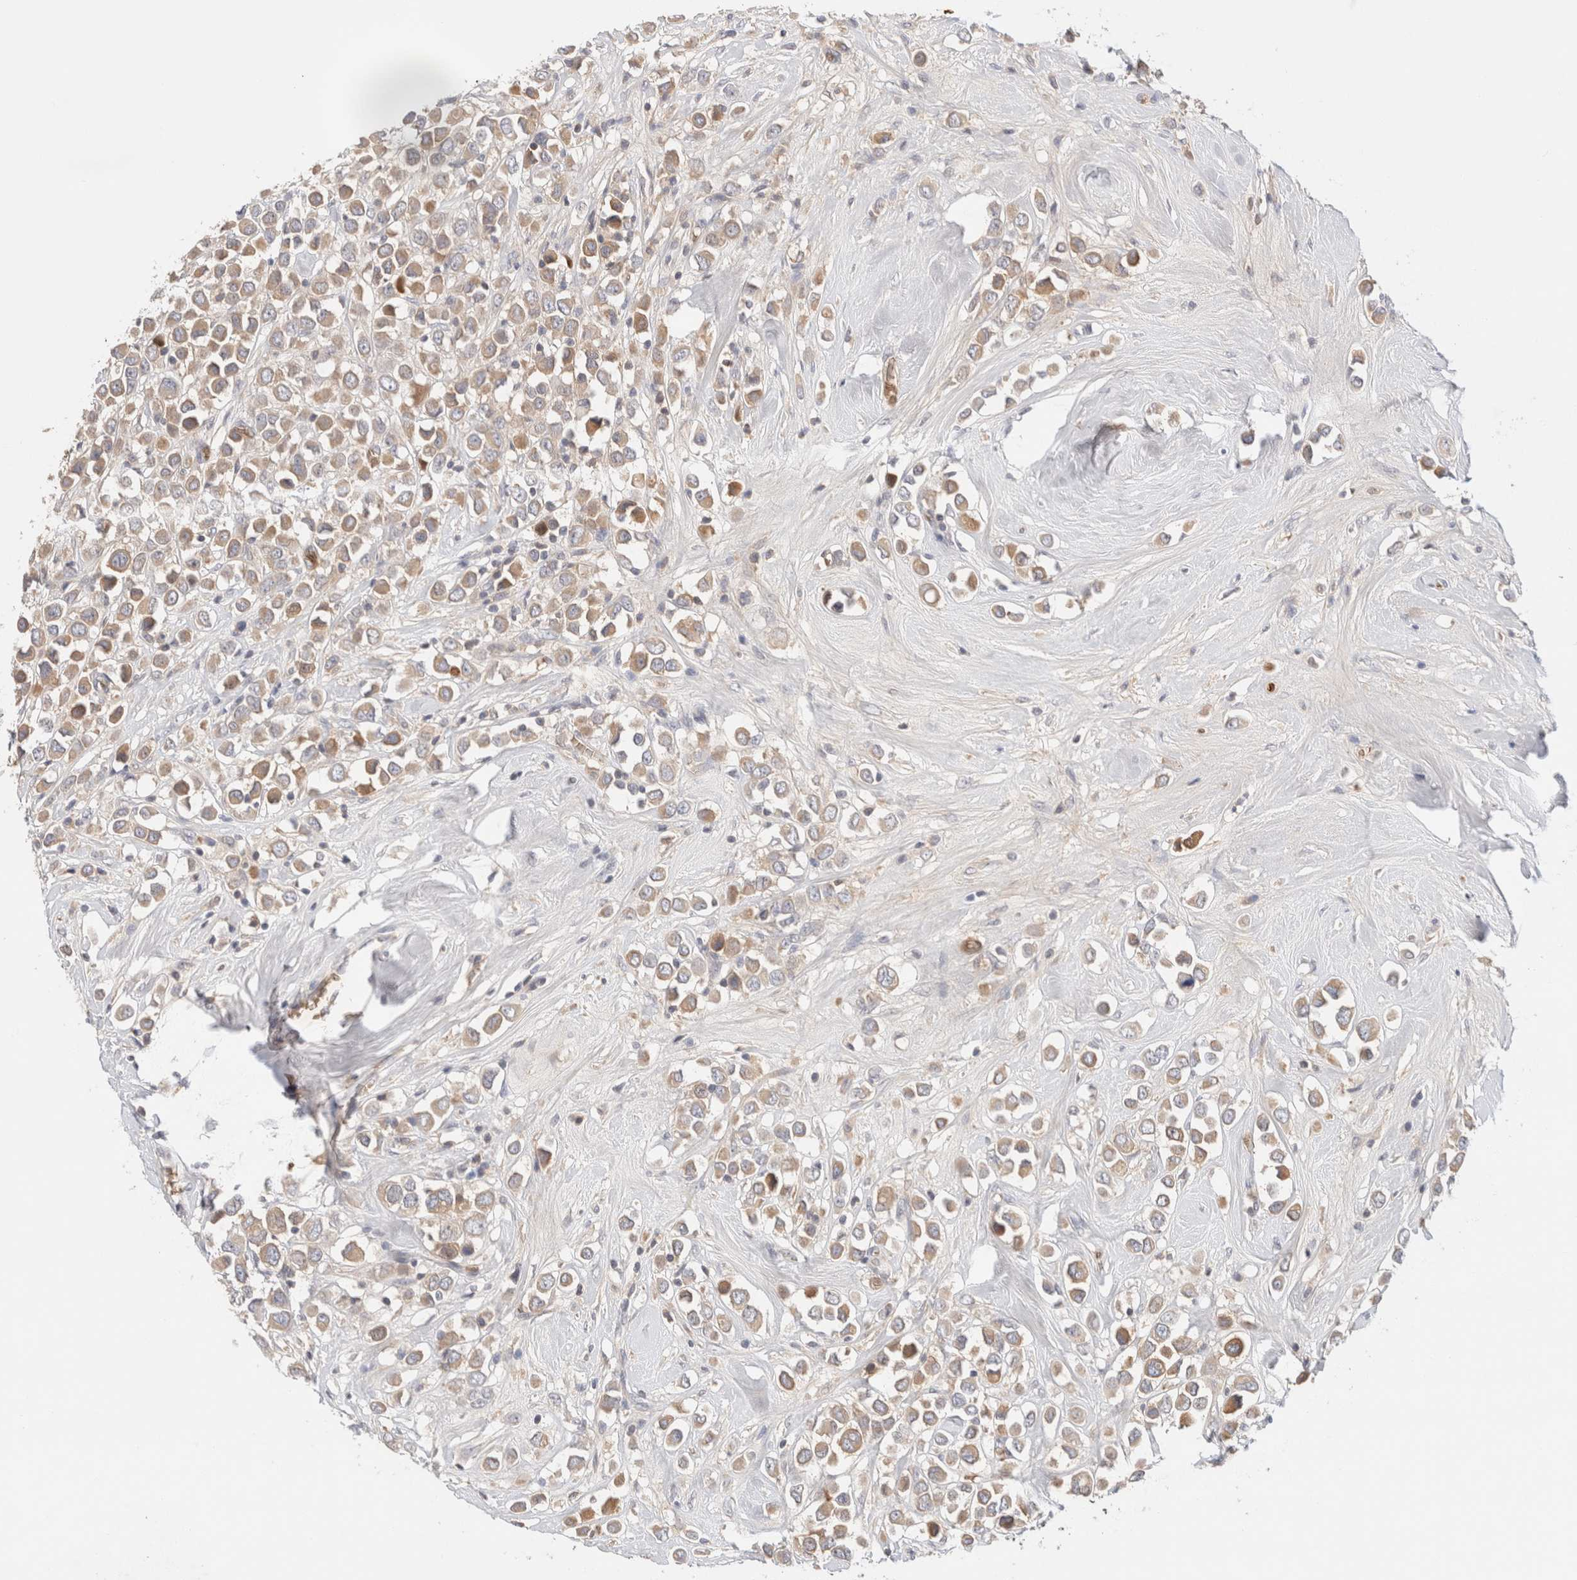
{"staining": {"intensity": "moderate", "quantity": ">75%", "location": "cytoplasmic/membranous"}, "tissue": "breast cancer", "cell_type": "Tumor cells", "image_type": "cancer", "snomed": [{"axis": "morphology", "description": "Duct carcinoma"}, {"axis": "topography", "description": "Breast"}], "caption": "Moderate cytoplasmic/membranous staining is appreciated in approximately >75% of tumor cells in breast invasive ductal carcinoma.", "gene": "MST1", "patient": {"sex": "female", "age": 61}}